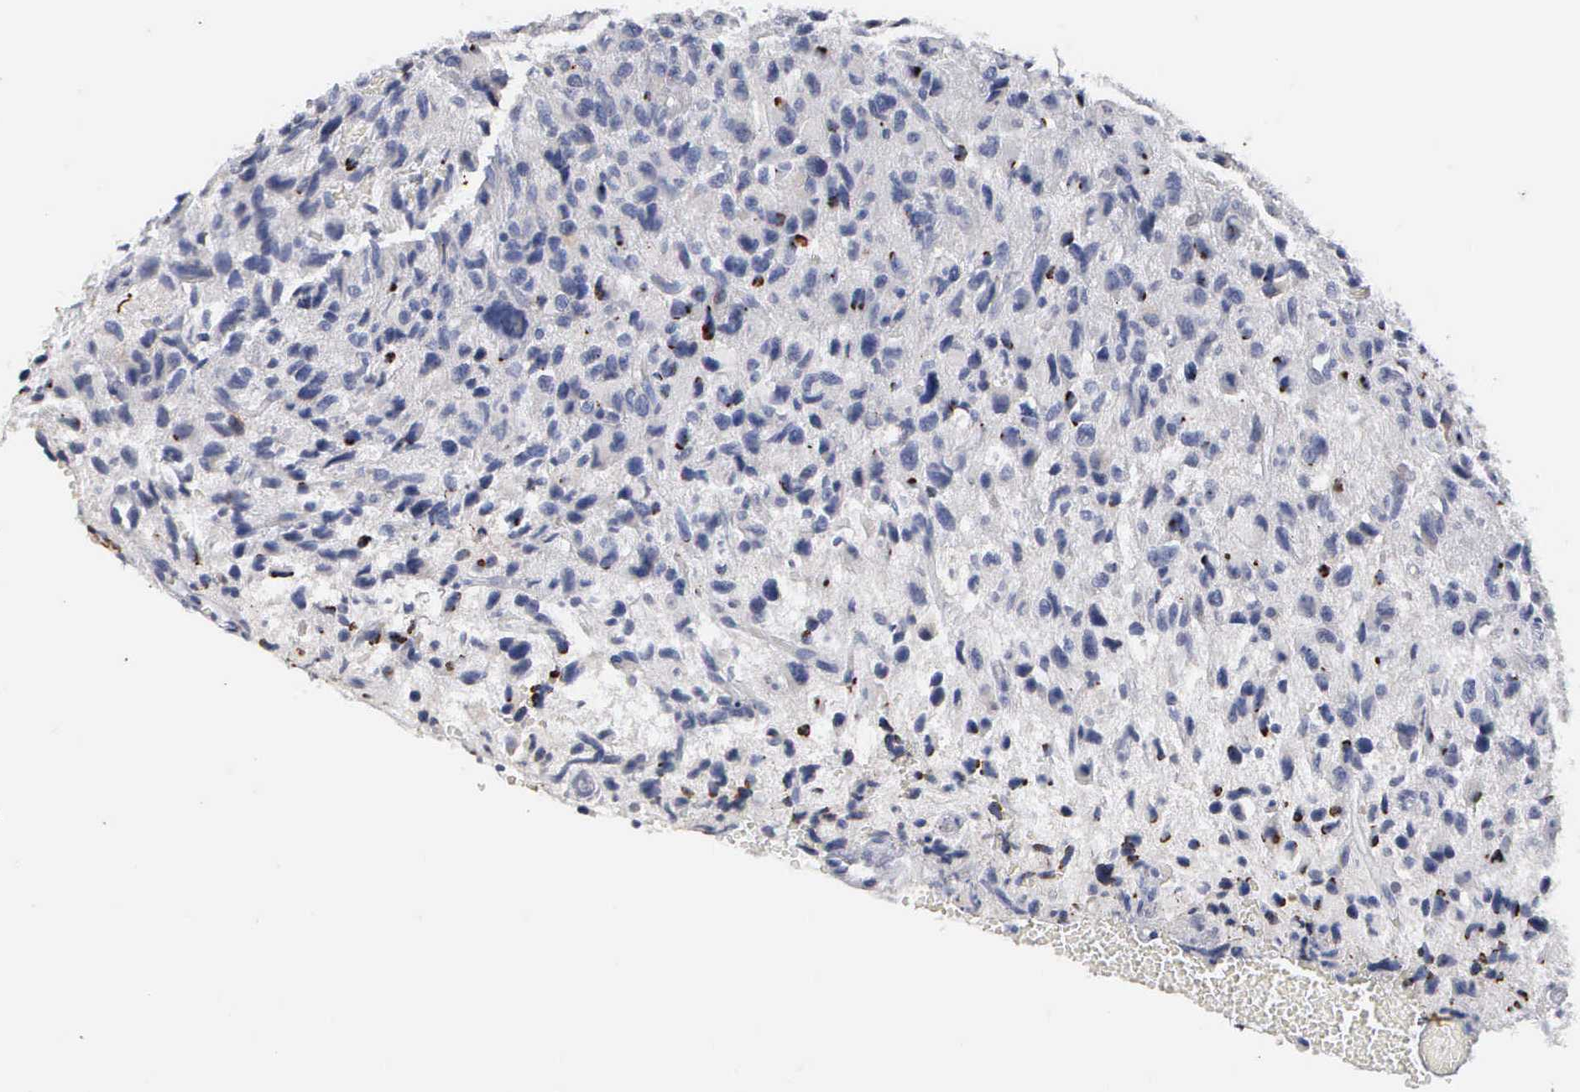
{"staining": {"intensity": "negative", "quantity": "none", "location": "none"}, "tissue": "glioma", "cell_type": "Tumor cells", "image_type": "cancer", "snomed": [{"axis": "morphology", "description": "Glioma, malignant, High grade"}, {"axis": "topography", "description": "Brain"}], "caption": "A photomicrograph of human malignant glioma (high-grade) is negative for staining in tumor cells.", "gene": "ASPHD2", "patient": {"sex": "female", "age": 60}}